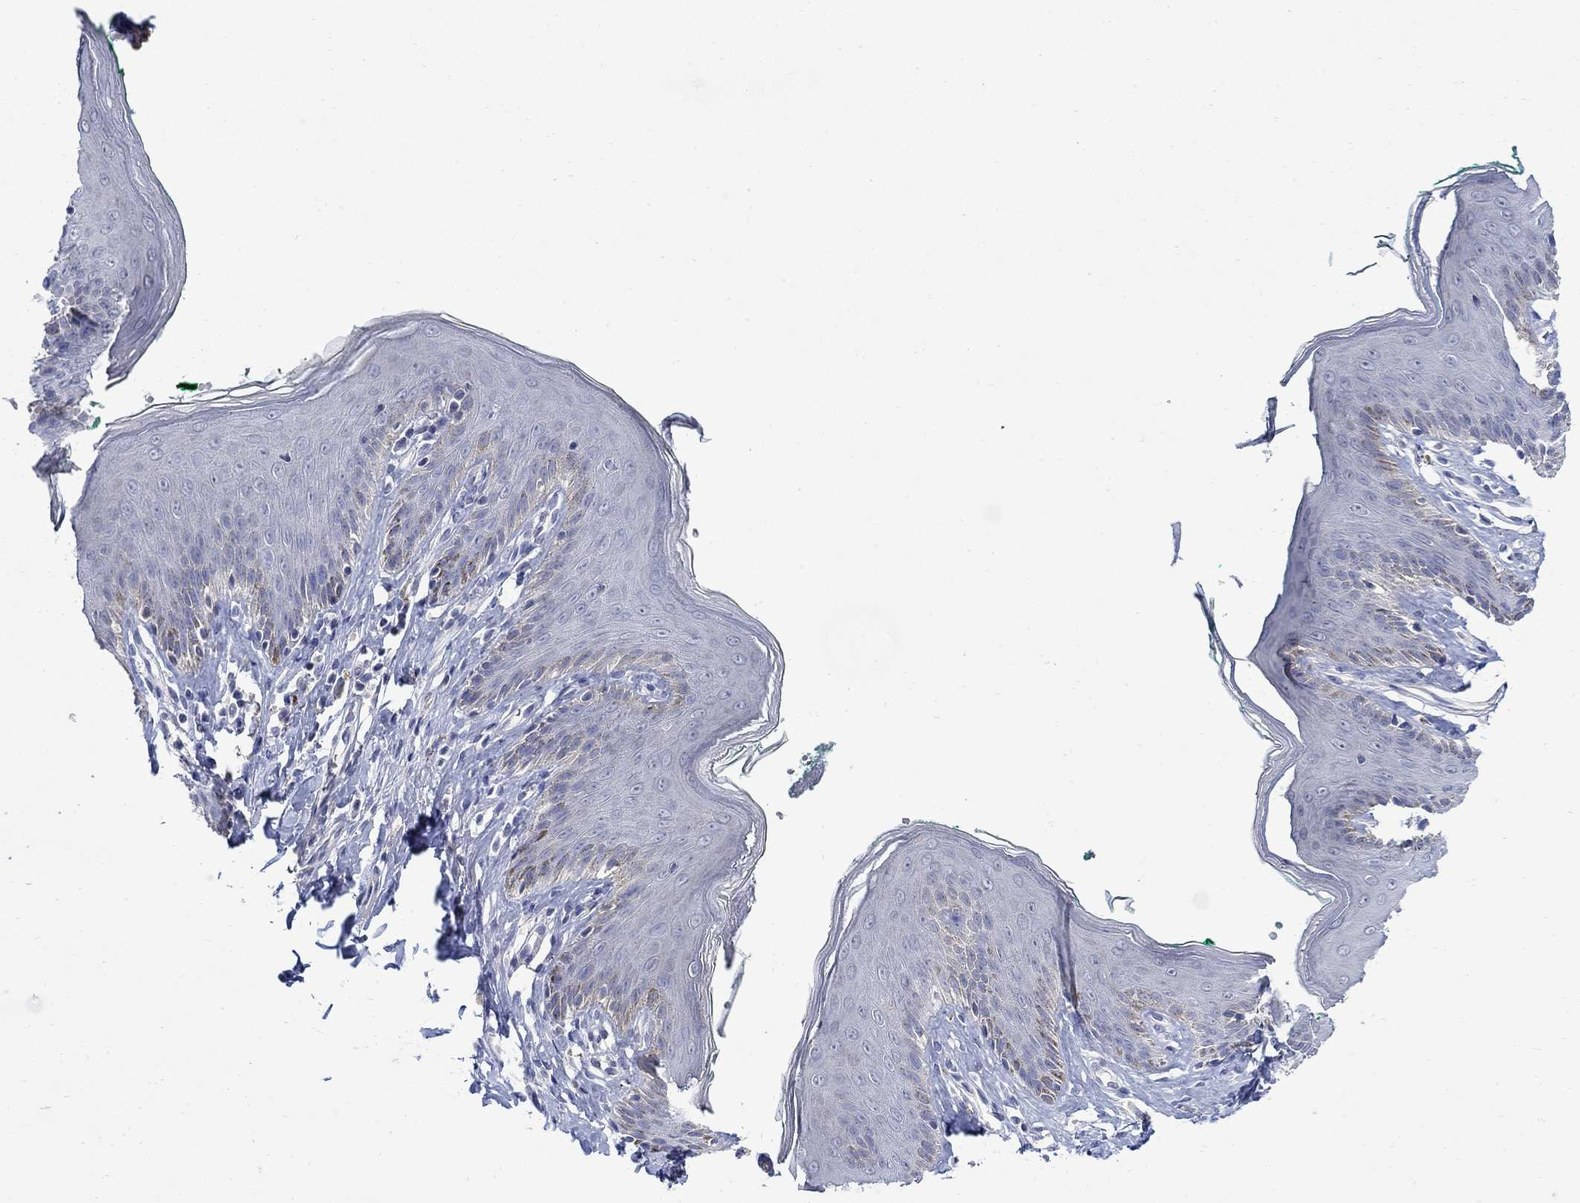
{"staining": {"intensity": "negative", "quantity": "none", "location": "none"}, "tissue": "skin", "cell_type": "Epidermal cells", "image_type": "normal", "snomed": [{"axis": "morphology", "description": "Normal tissue, NOS"}, {"axis": "topography", "description": "Vulva"}], "caption": "This is an immunohistochemistry photomicrograph of benign human skin. There is no expression in epidermal cells.", "gene": "DLK1", "patient": {"sex": "female", "age": 66}}